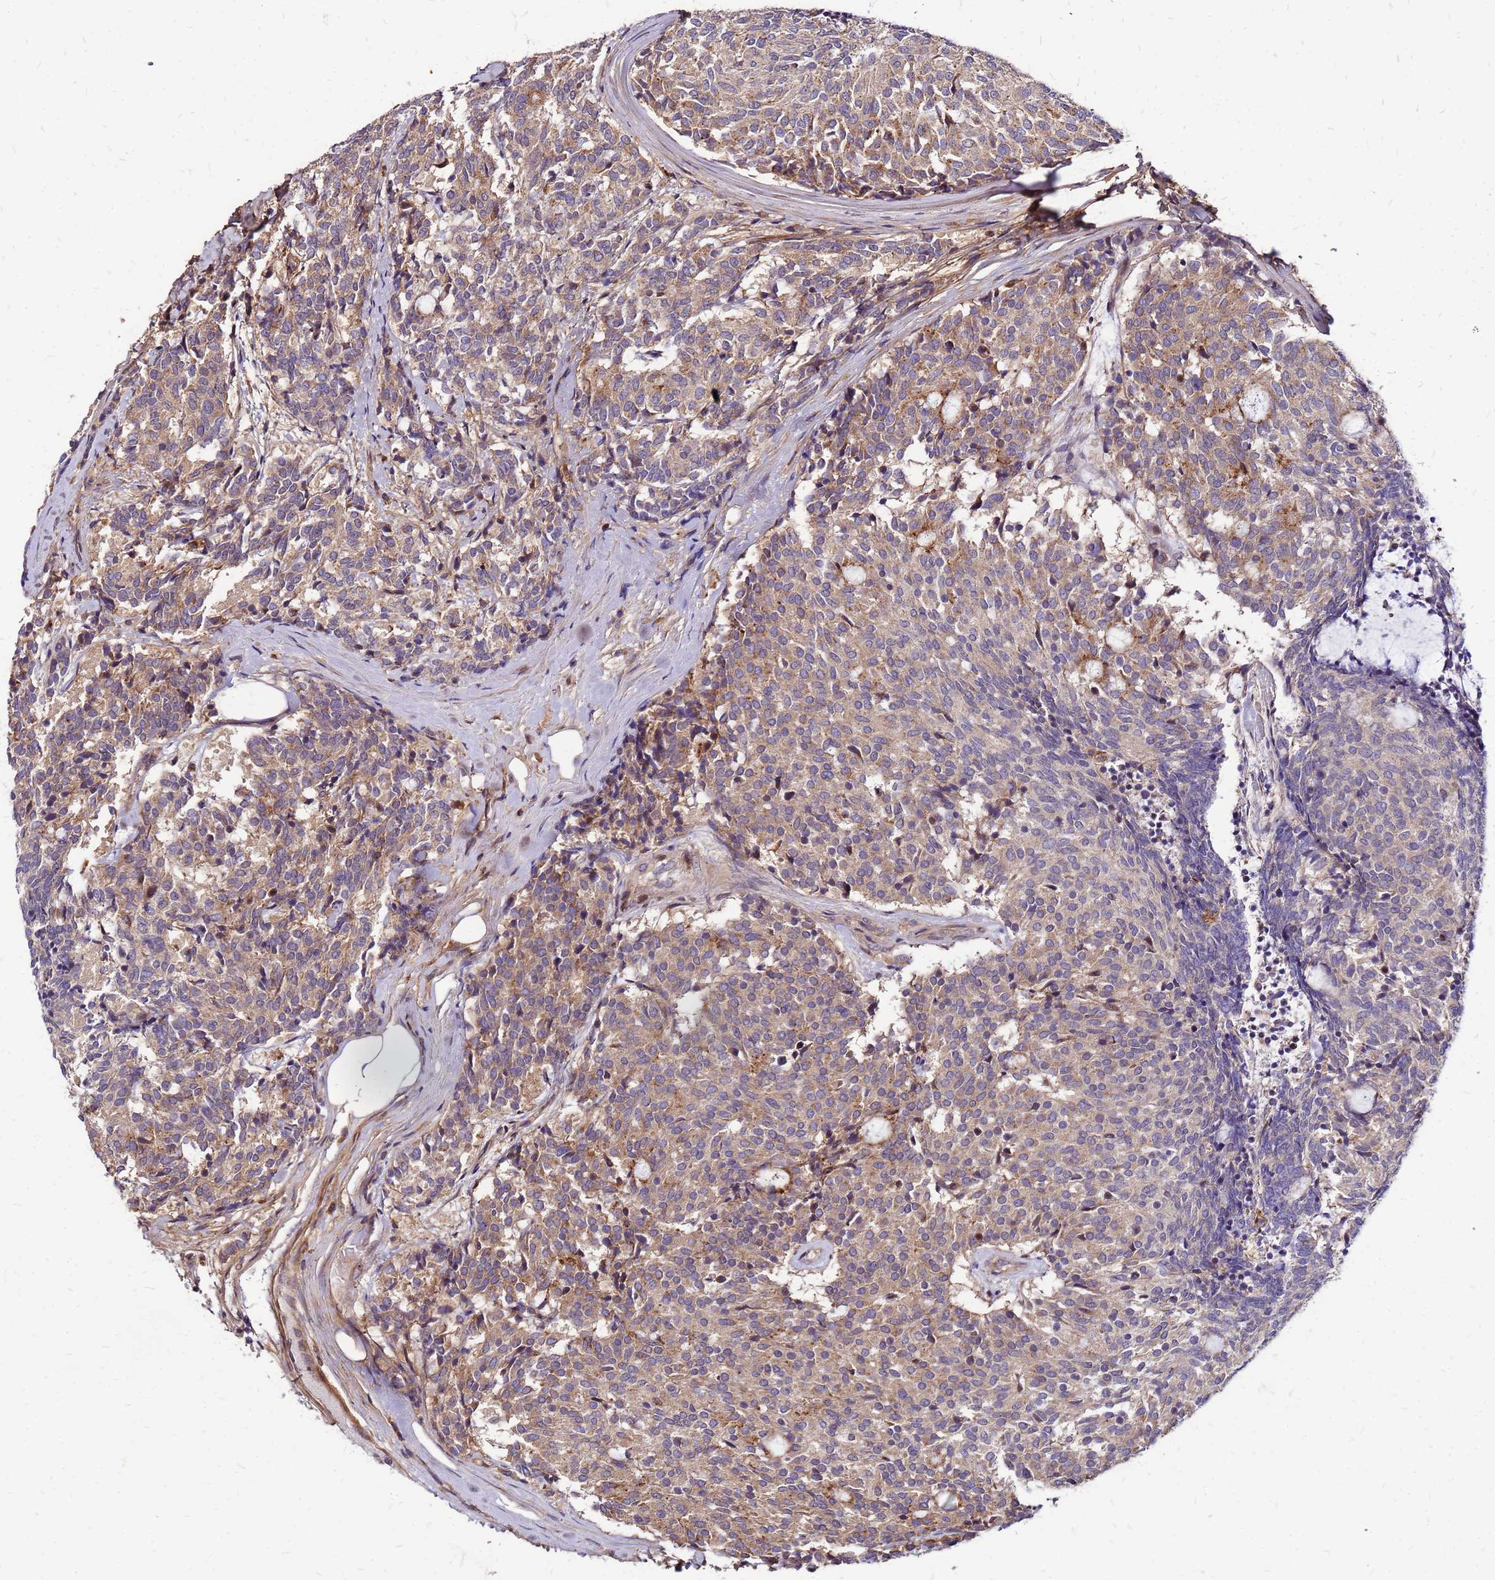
{"staining": {"intensity": "weak", "quantity": ">75%", "location": "cytoplasmic/membranous"}, "tissue": "carcinoid", "cell_type": "Tumor cells", "image_type": "cancer", "snomed": [{"axis": "morphology", "description": "Carcinoid, malignant, NOS"}, {"axis": "topography", "description": "Pancreas"}], "caption": "This is a histology image of IHC staining of carcinoid (malignant), which shows weak expression in the cytoplasmic/membranous of tumor cells.", "gene": "CYBC1", "patient": {"sex": "female", "age": 54}}